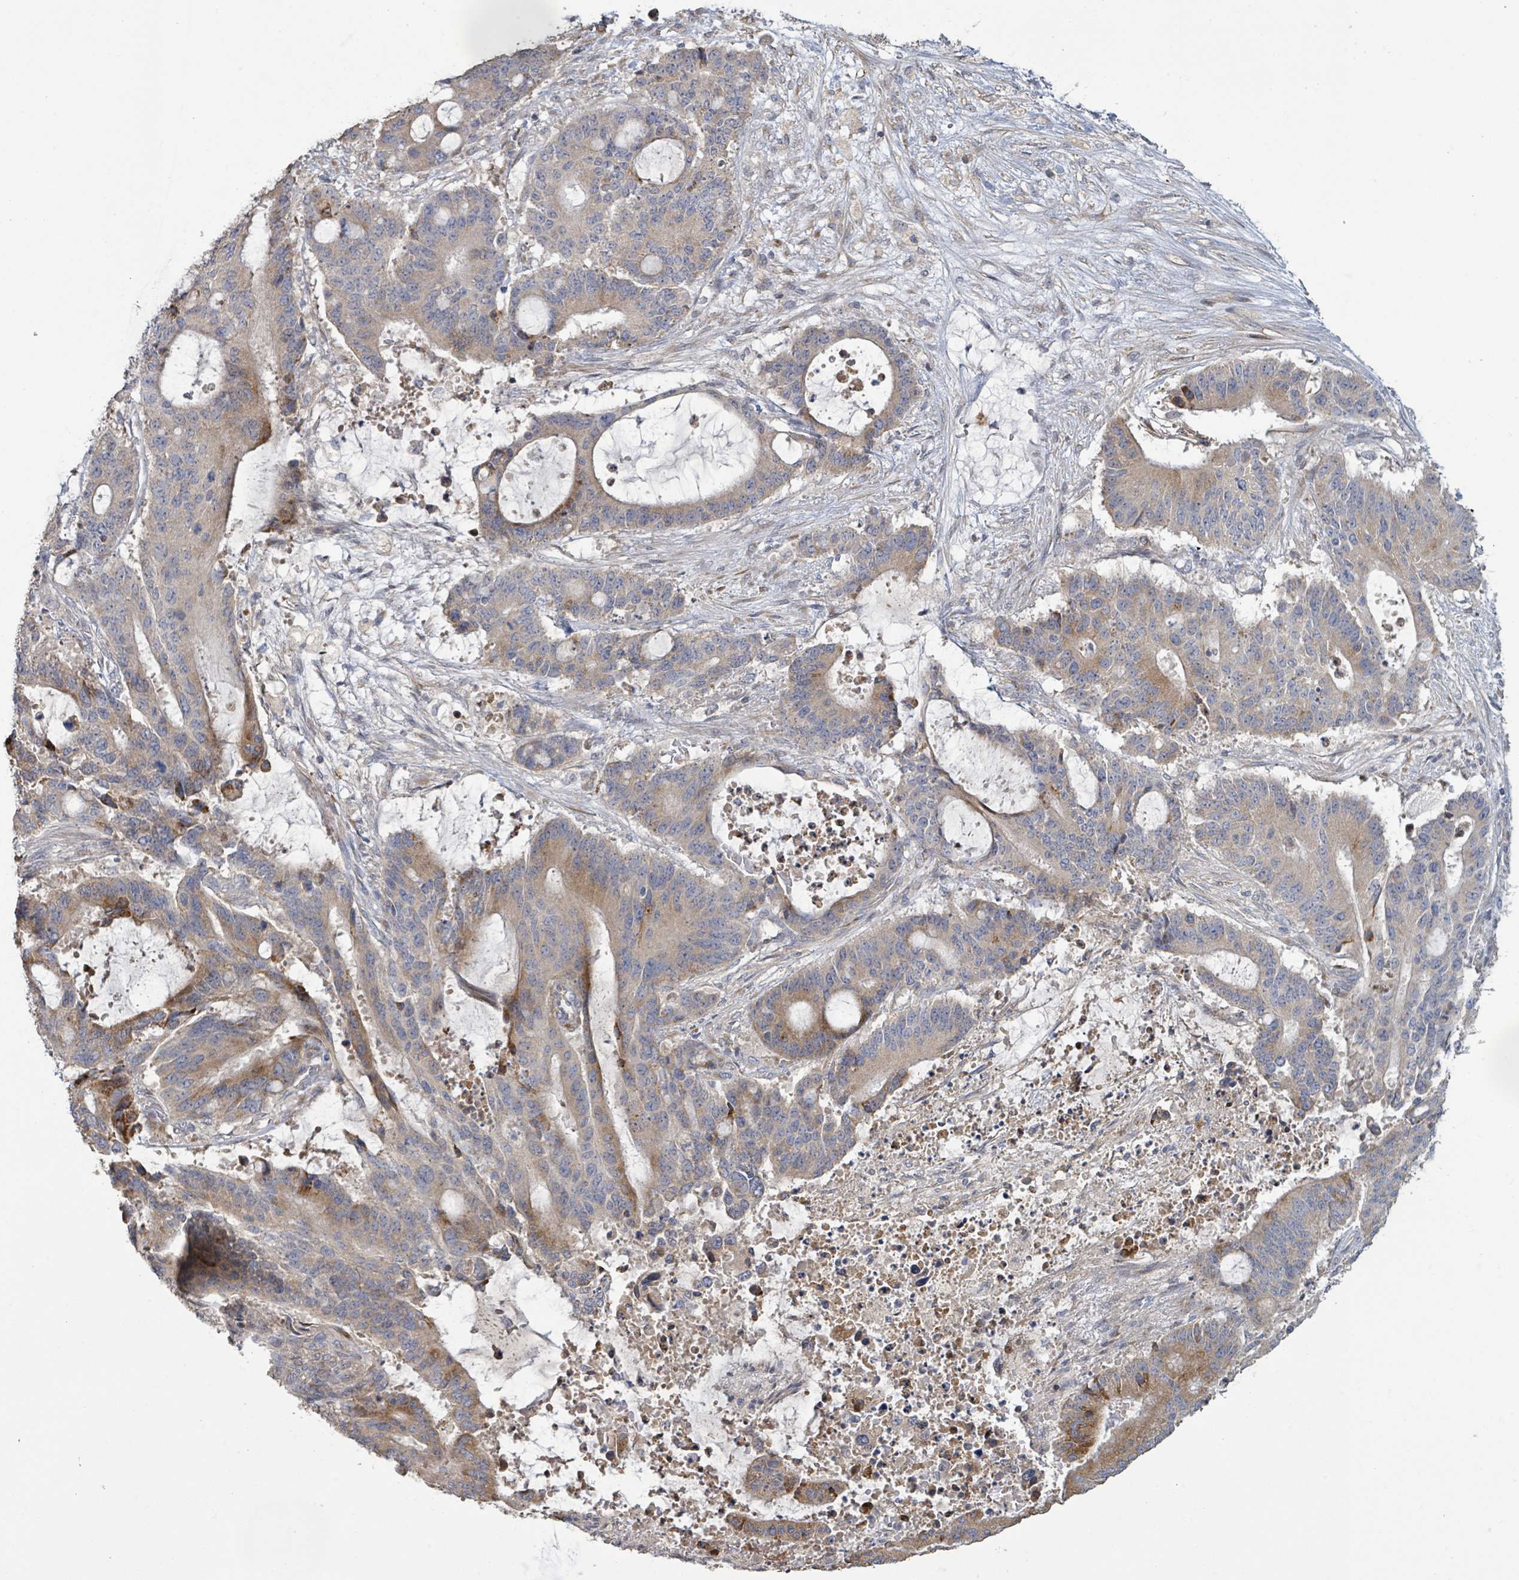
{"staining": {"intensity": "moderate", "quantity": "25%-75%", "location": "cytoplasmic/membranous"}, "tissue": "liver cancer", "cell_type": "Tumor cells", "image_type": "cancer", "snomed": [{"axis": "morphology", "description": "Normal tissue, NOS"}, {"axis": "morphology", "description": "Cholangiocarcinoma"}, {"axis": "topography", "description": "Liver"}, {"axis": "topography", "description": "Peripheral nerve tissue"}], "caption": "Protein expression analysis of liver cholangiocarcinoma demonstrates moderate cytoplasmic/membranous expression in about 25%-75% of tumor cells. The staining is performed using DAB (3,3'-diaminobenzidine) brown chromogen to label protein expression. The nuclei are counter-stained blue using hematoxylin.", "gene": "KCNS2", "patient": {"sex": "female", "age": 73}}